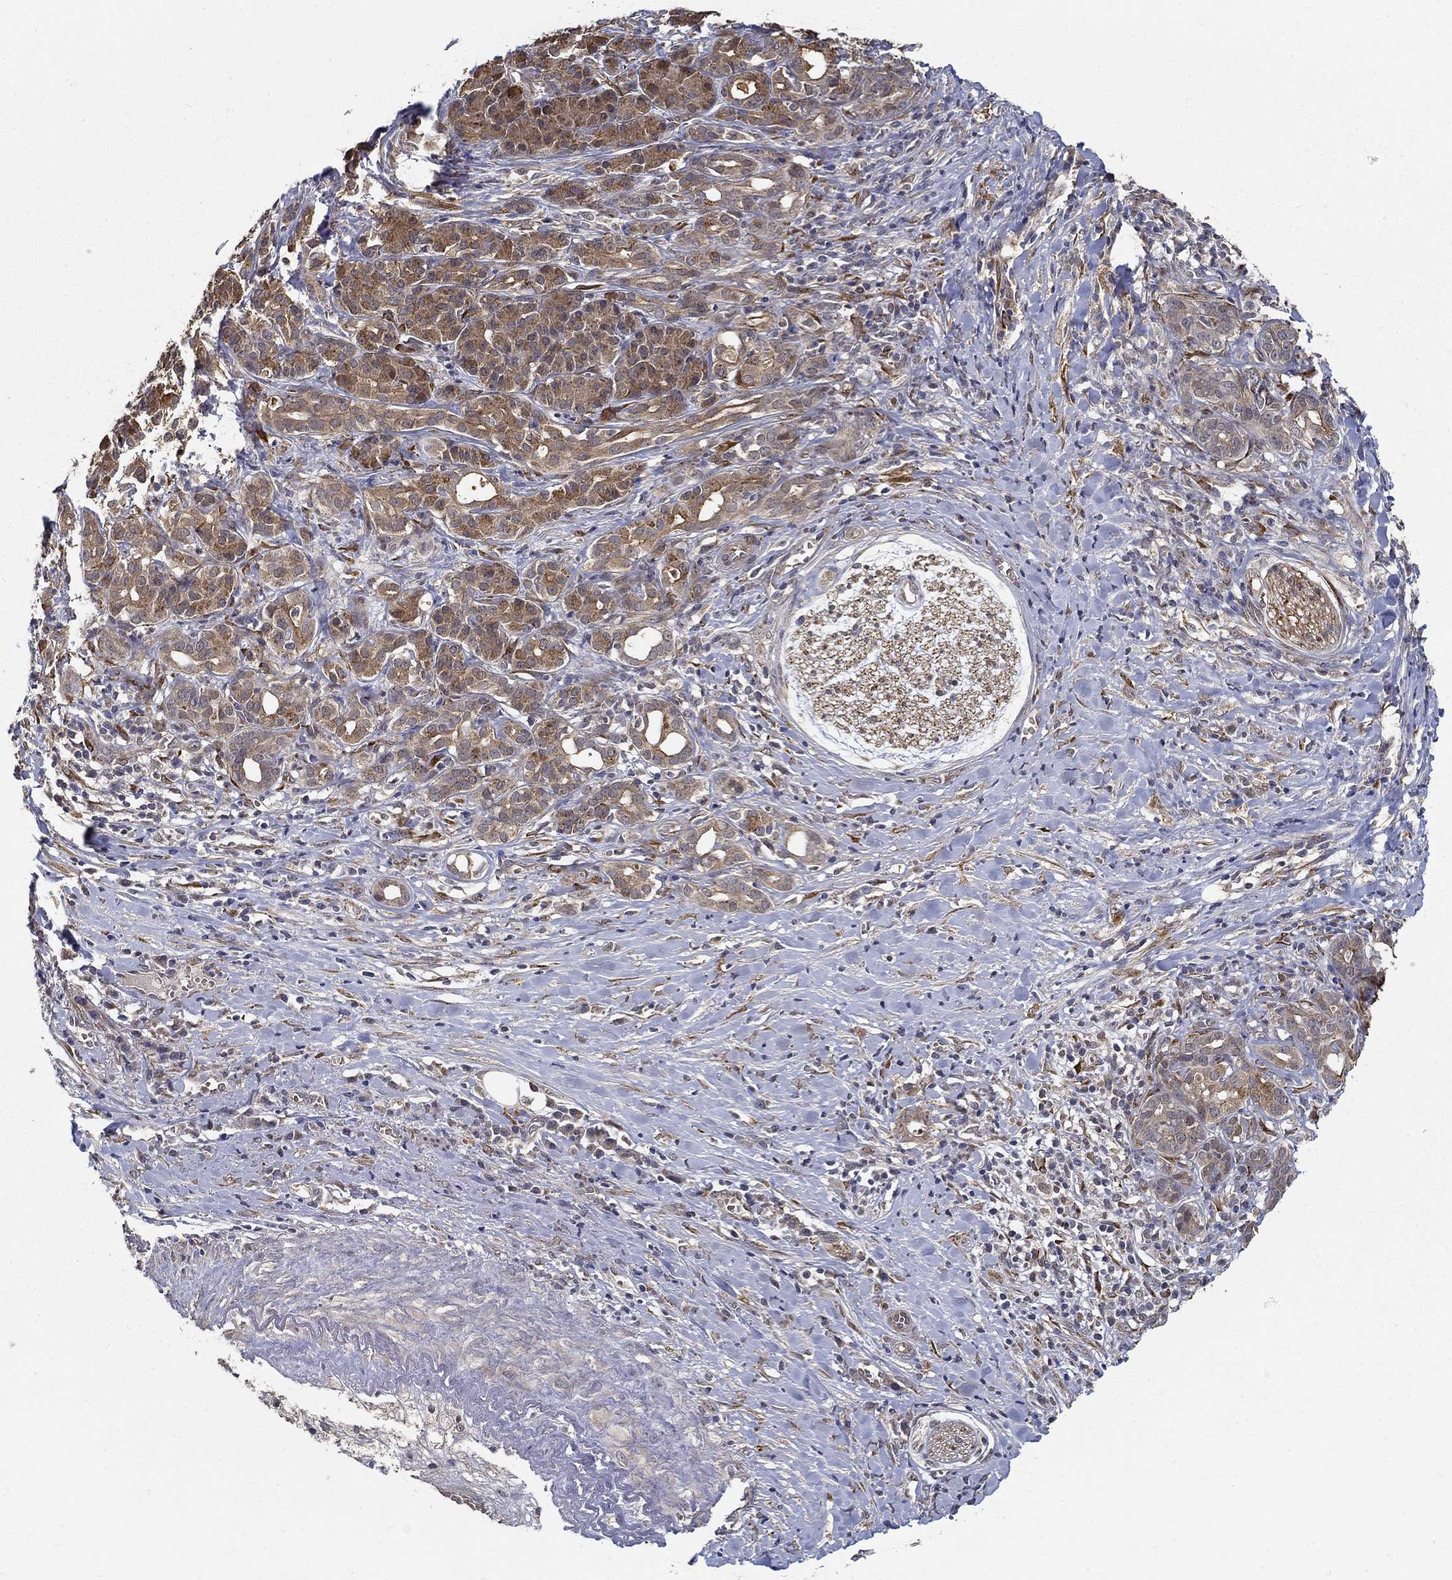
{"staining": {"intensity": "strong", "quantity": "25%-75%", "location": "cytoplasmic/membranous"}, "tissue": "pancreatic cancer", "cell_type": "Tumor cells", "image_type": "cancer", "snomed": [{"axis": "morphology", "description": "Adenocarcinoma, NOS"}, {"axis": "topography", "description": "Pancreas"}], "caption": "This is a photomicrograph of immunohistochemistry staining of pancreatic cancer, which shows strong positivity in the cytoplasmic/membranous of tumor cells.", "gene": "ZNF594", "patient": {"sex": "male", "age": 61}}